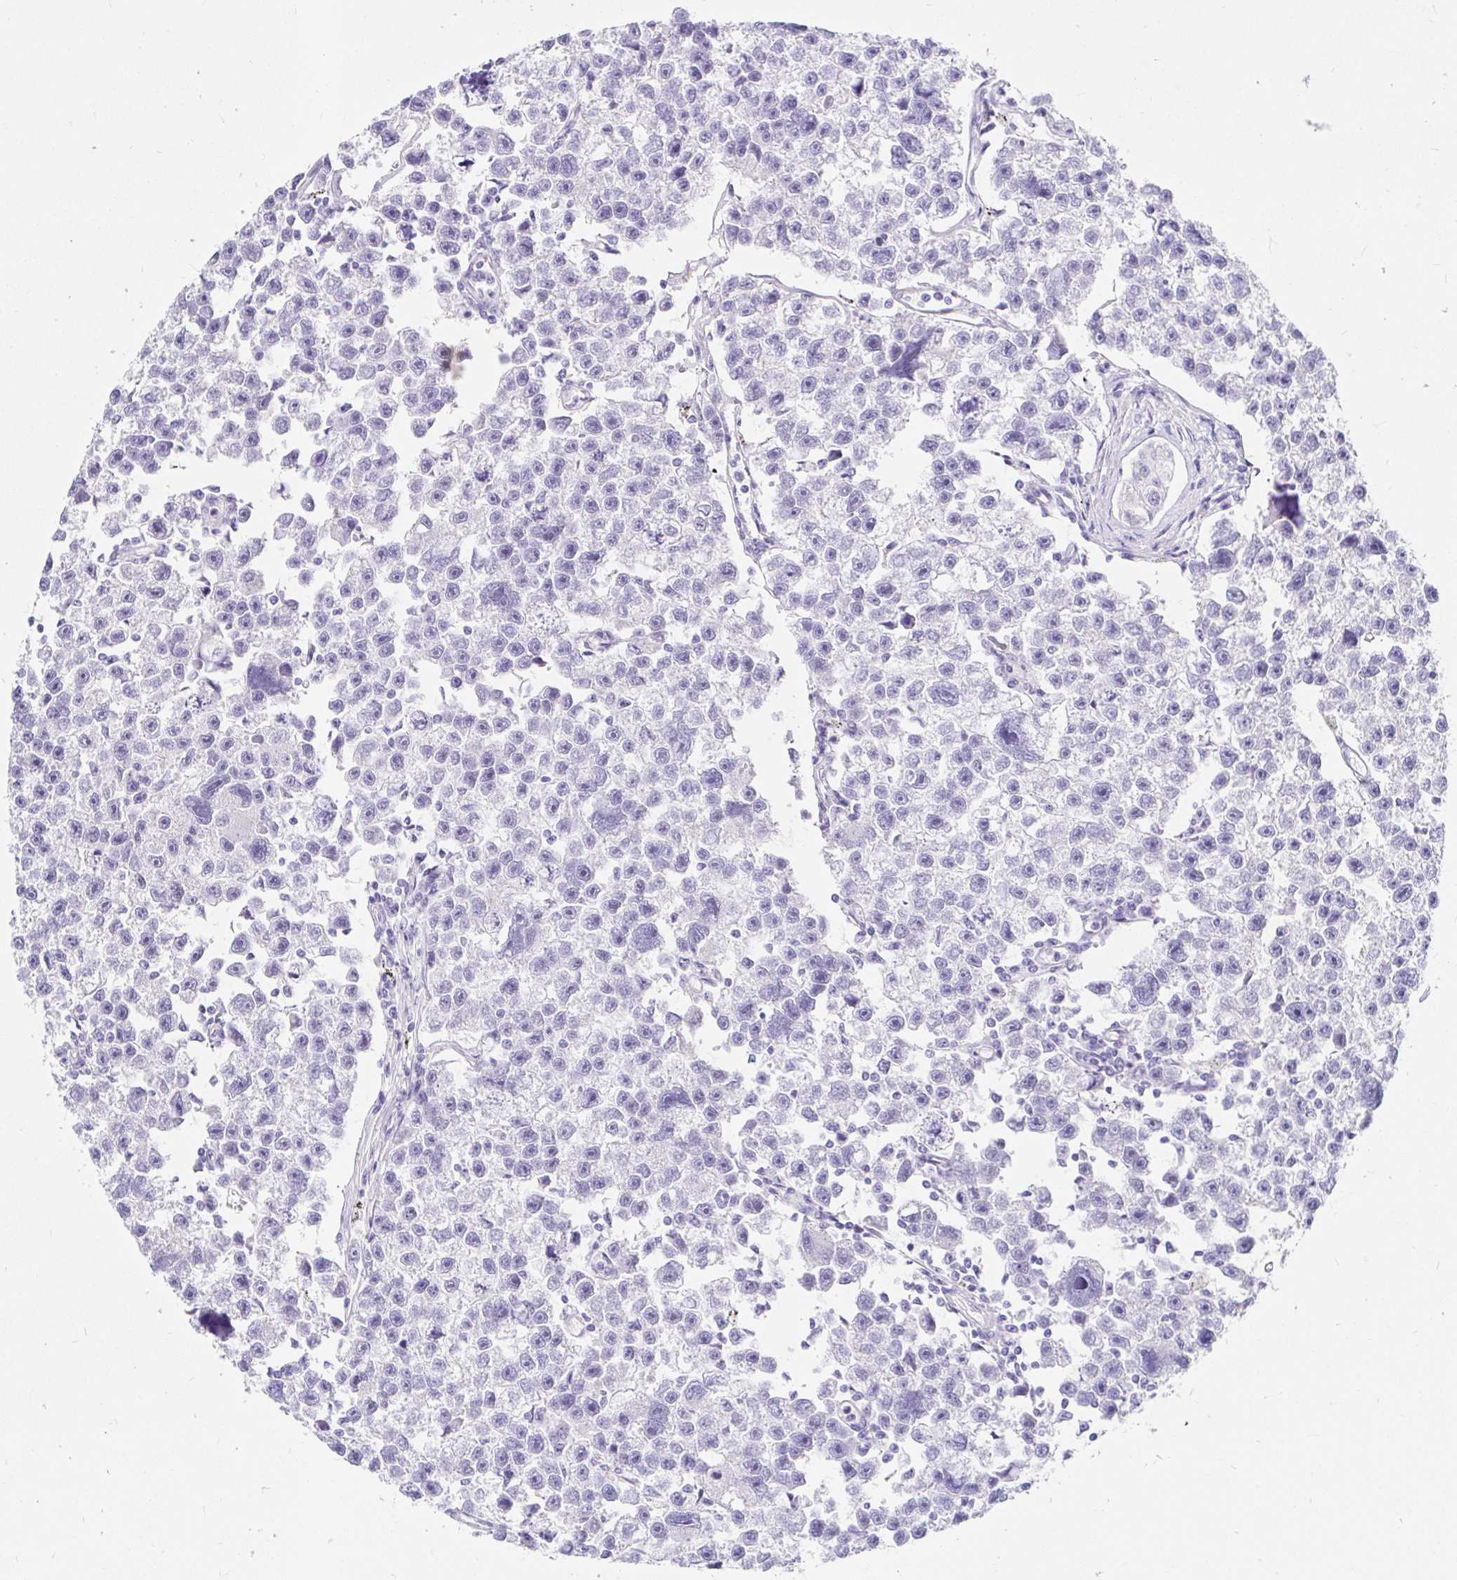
{"staining": {"intensity": "negative", "quantity": "none", "location": "none"}, "tissue": "testis cancer", "cell_type": "Tumor cells", "image_type": "cancer", "snomed": [{"axis": "morphology", "description": "Seminoma, NOS"}, {"axis": "topography", "description": "Testis"}], "caption": "Testis seminoma was stained to show a protein in brown. There is no significant staining in tumor cells.", "gene": "NR2E1", "patient": {"sex": "male", "age": 26}}